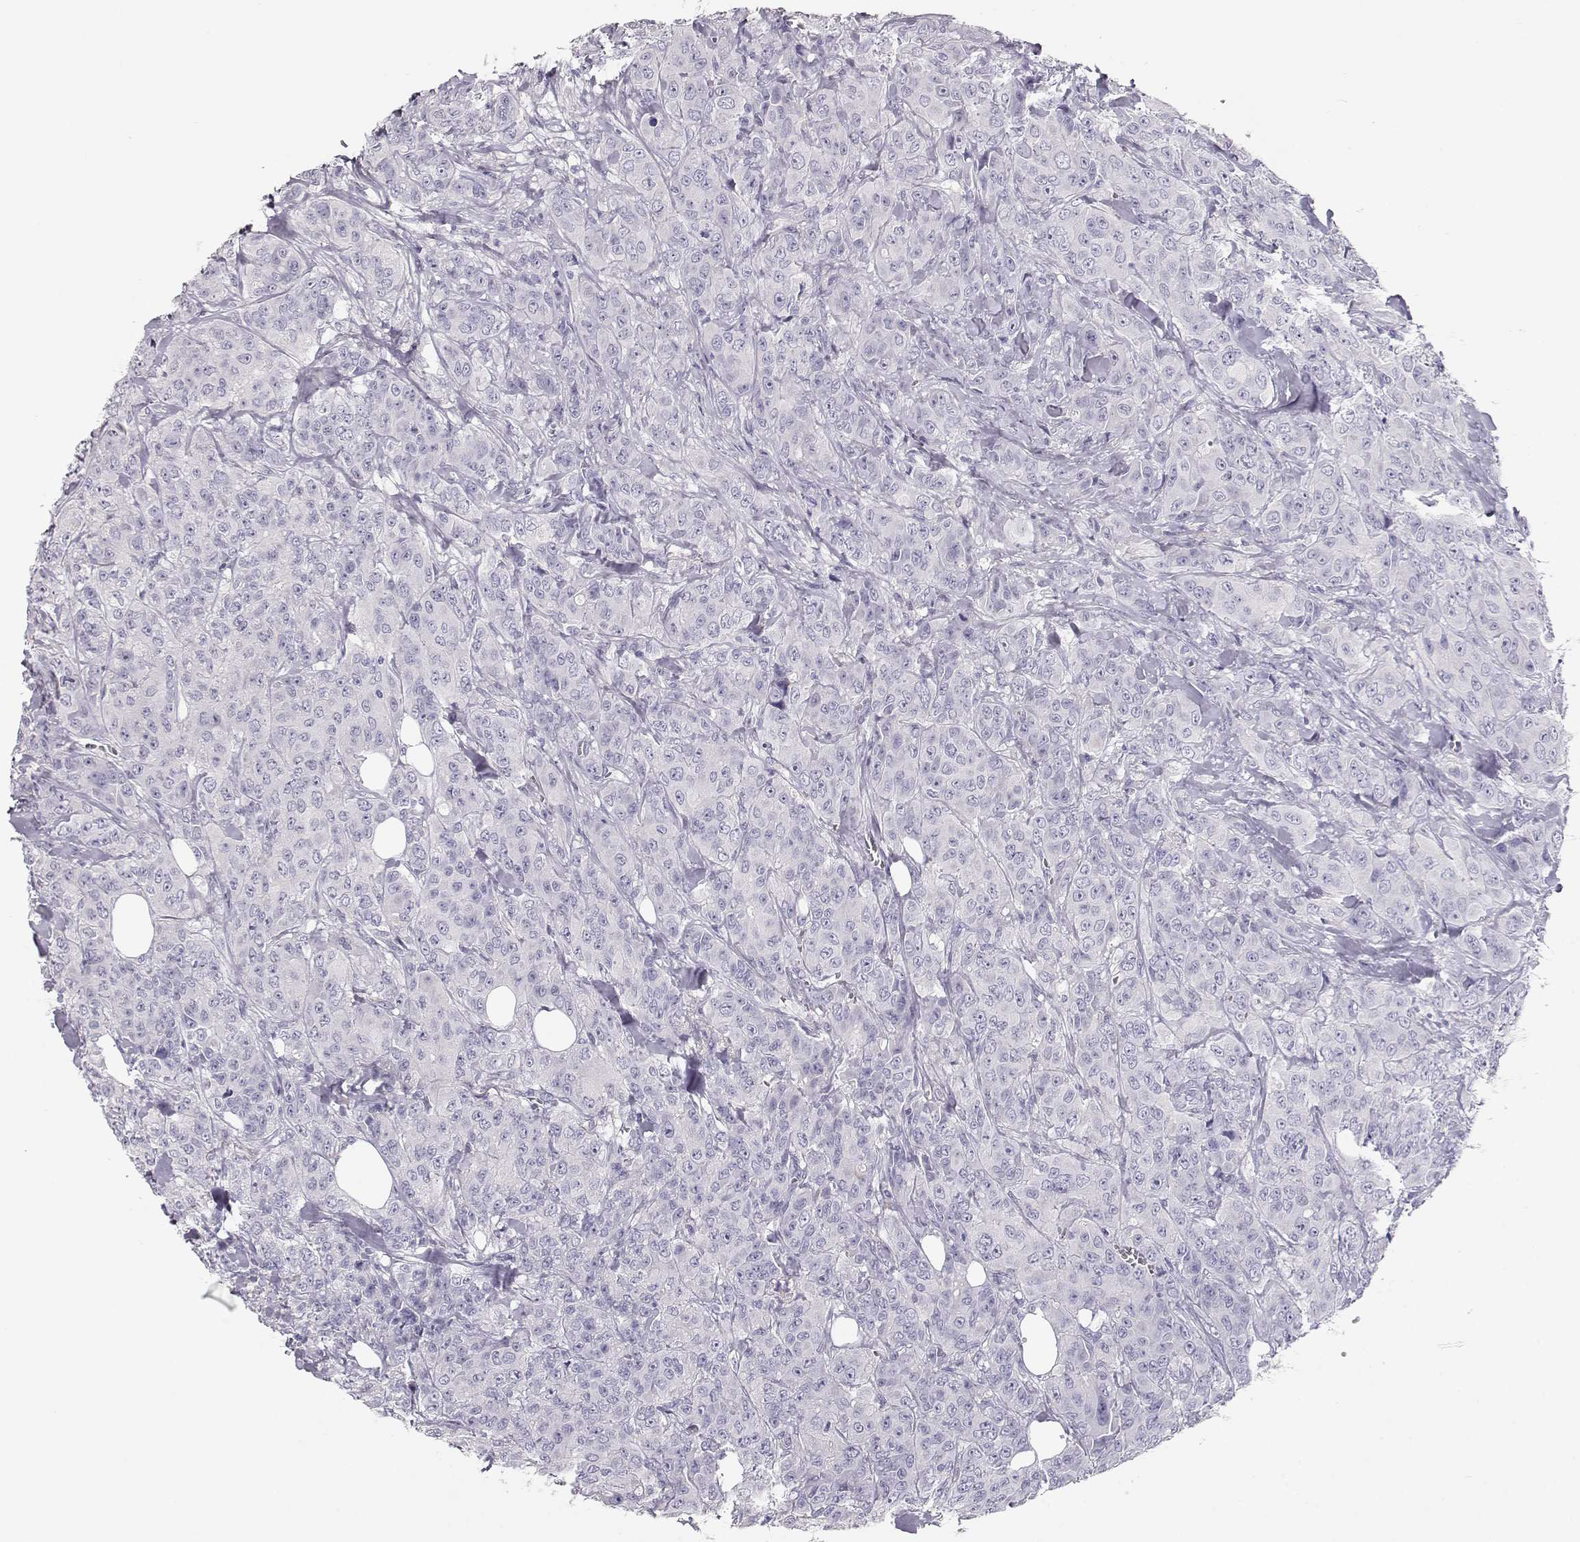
{"staining": {"intensity": "negative", "quantity": "none", "location": "none"}, "tissue": "breast cancer", "cell_type": "Tumor cells", "image_type": "cancer", "snomed": [{"axis": "morphology", "description": "Duct carcinoma"}, {"axis": "topography", "description": "Breast"}], "caption": "The histopathology image exhibits no significant expression in tumor cells of breast cancer.", "gene": "LEPR", "patient": {"sex": "female", "age": 43}}